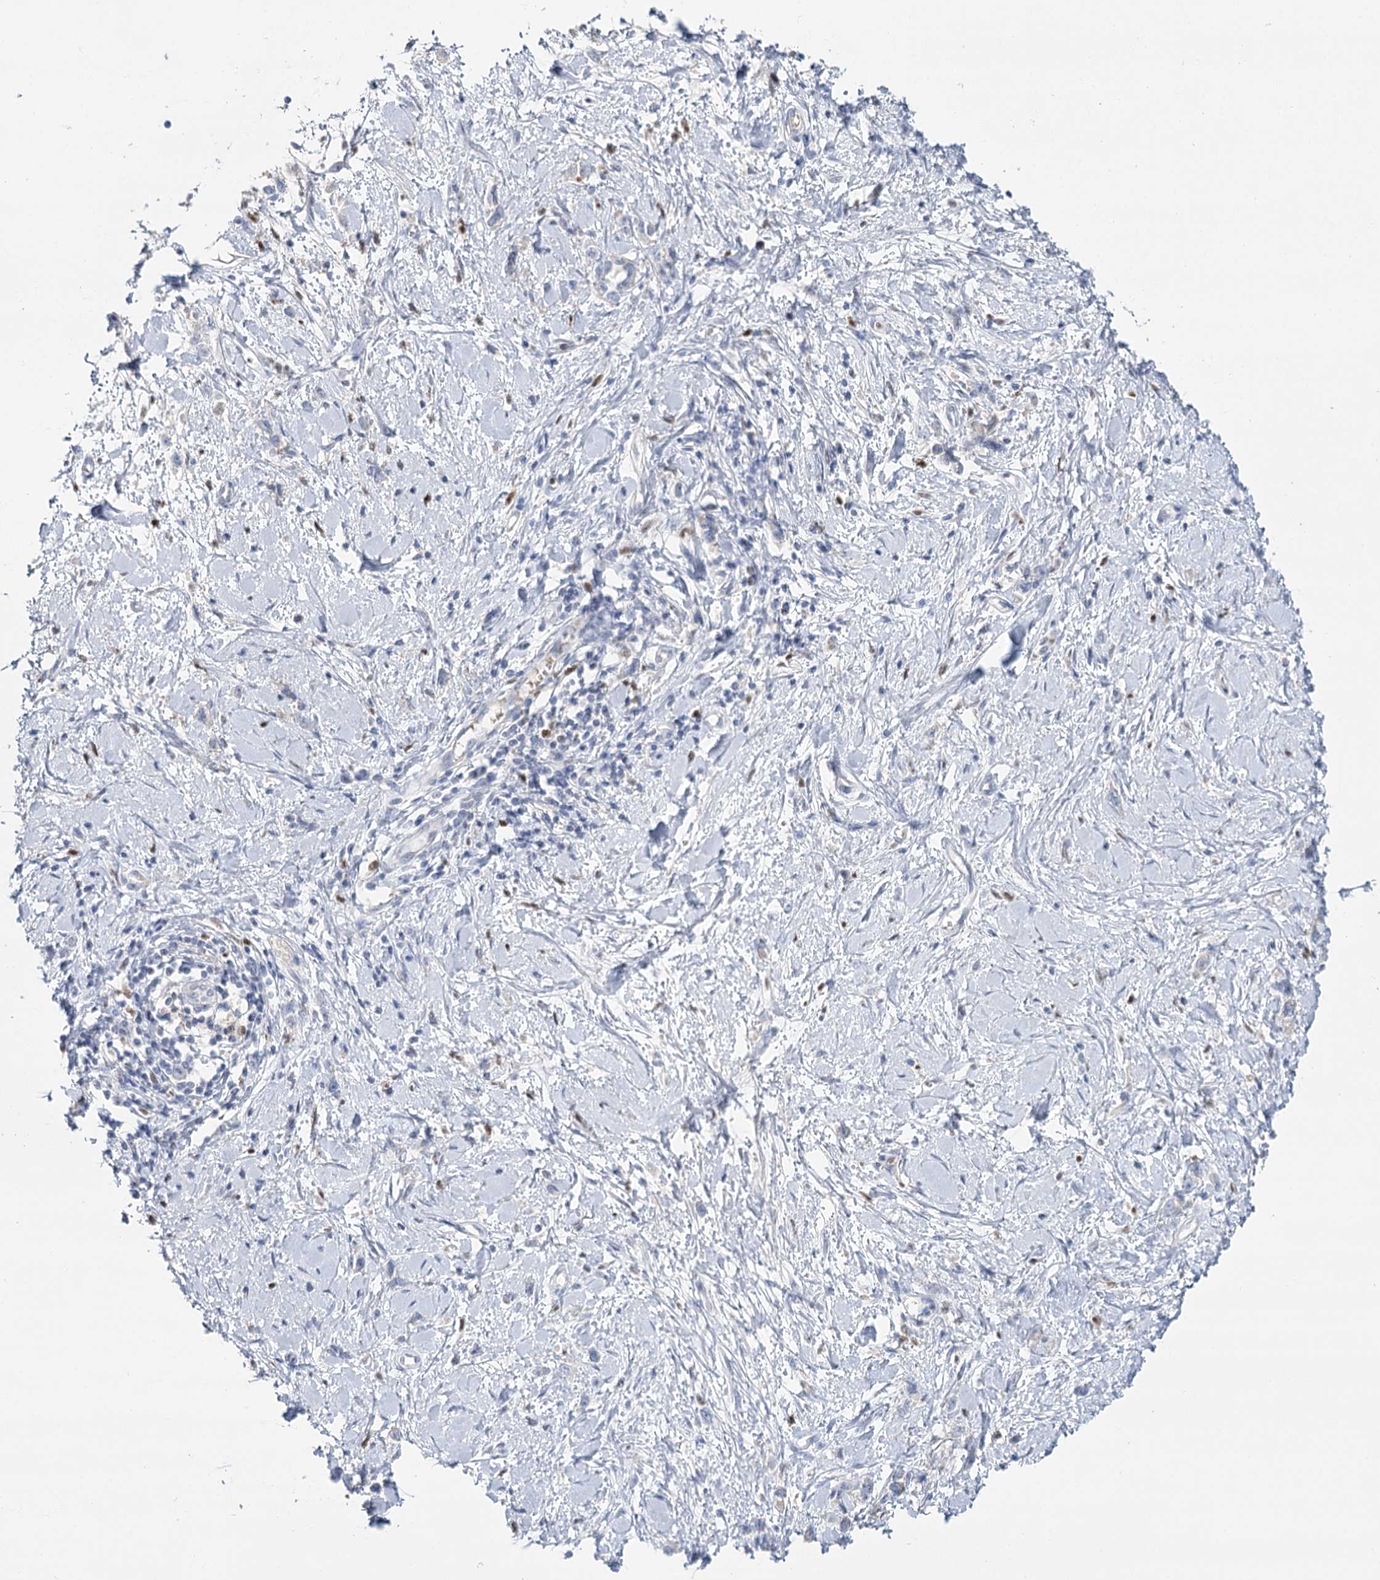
{"staining": {"intensity": "negative", "quantity": "none", "location": "none"}, "tissue": "stomach cancer", "cell_type": "Tumor cells", "image_type": "cancer", "snomed": [{"axis": "morphology", "description": "Adenocarcinoma, NOS"}, {"axis": "topography", "description": "Stomach"}], "caption": "An immunohistochemistry (IHC) photomicrograph of adenocarcinoma (stomach) is shown. There is no staining in tumor cells of adenocarcinoma (stomach).", "gene": "IGSF3", "patient": {"sex": "female", "age": 76}}